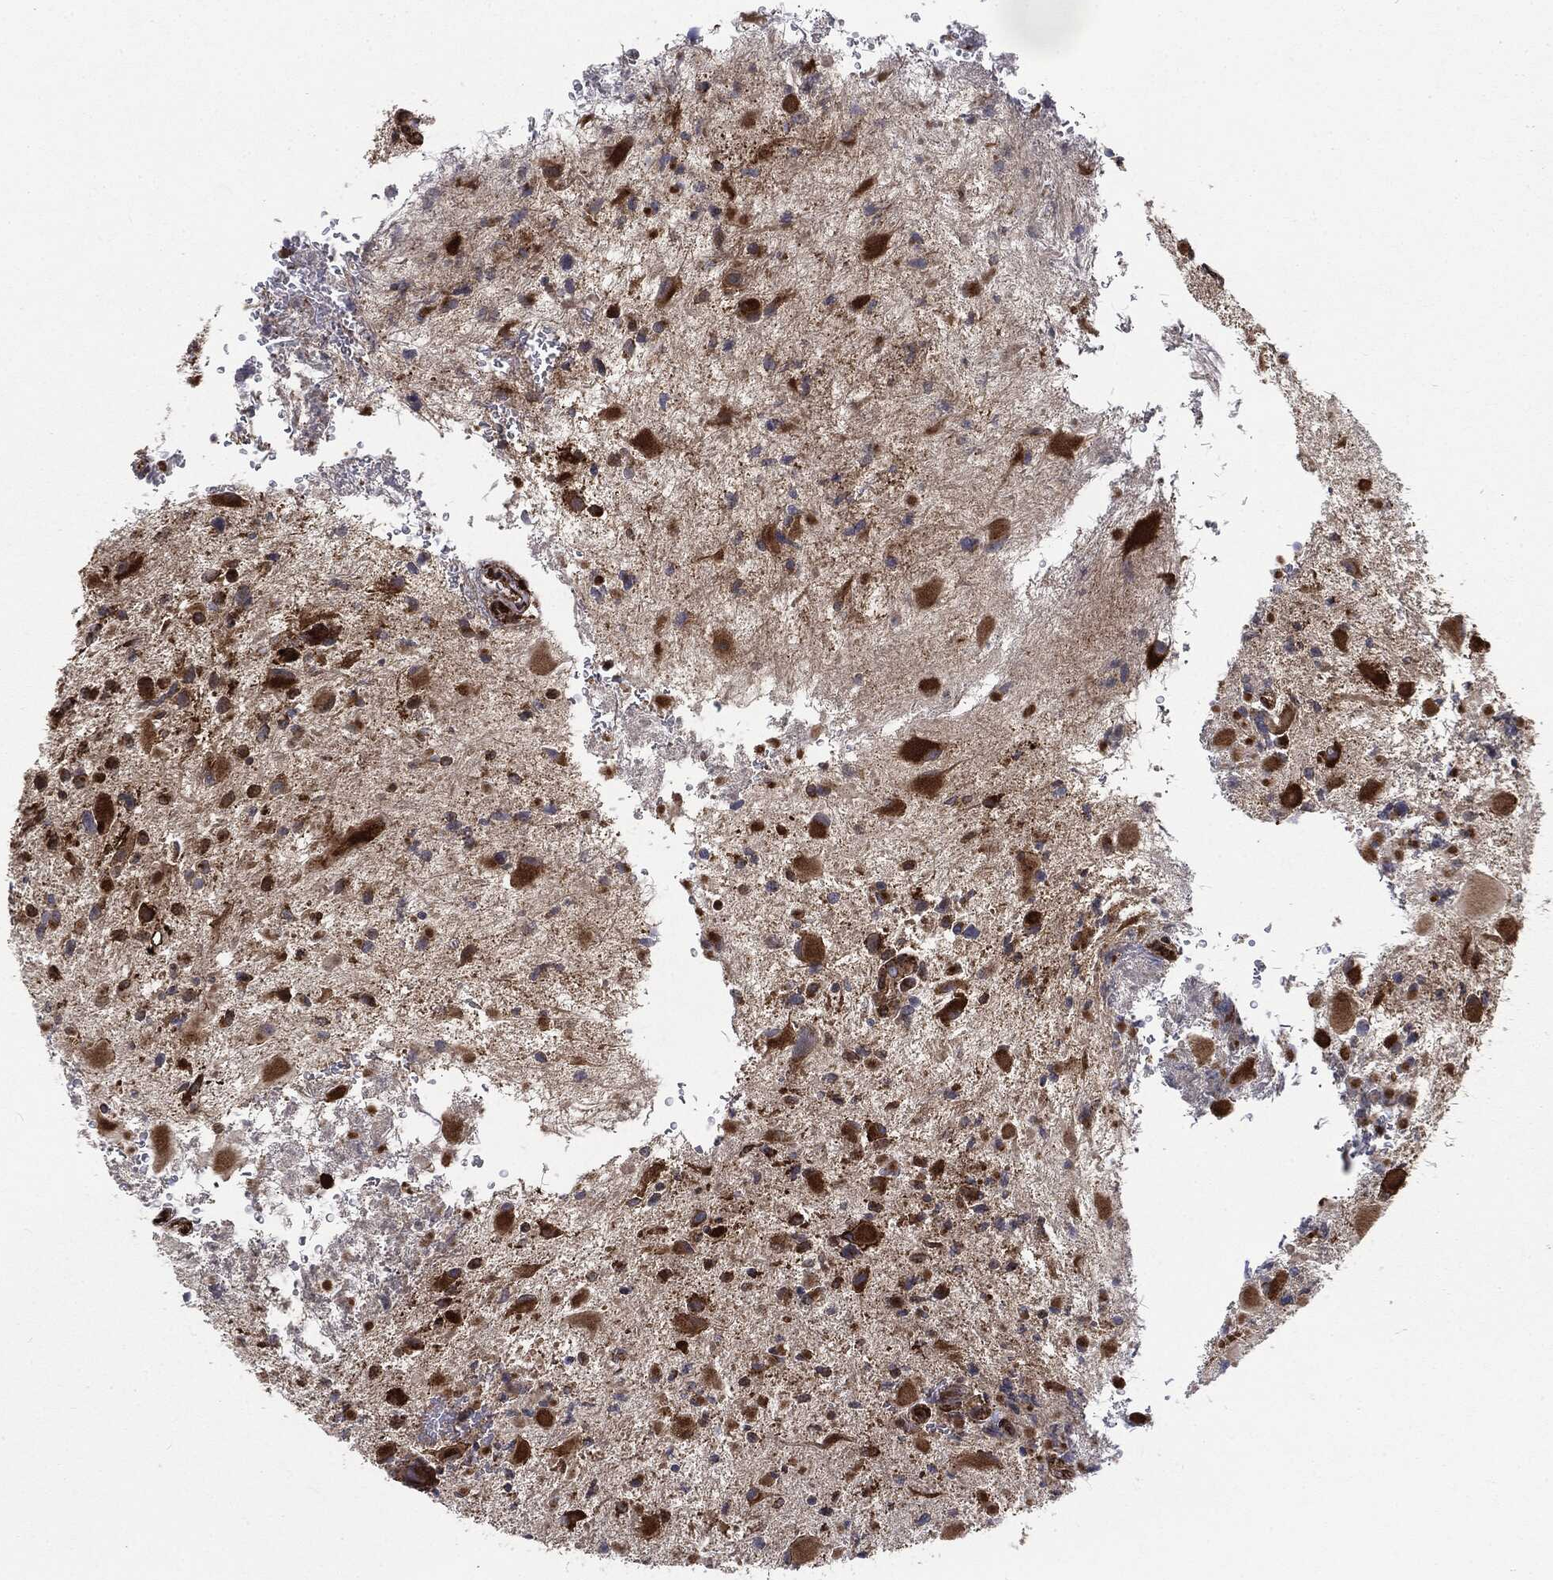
{"staining": {"intensity": "moderate", "quantity": ">75%", "location": "cytoplasmic/membranous"}, "tissue": "glioma", "cell_type": "Tumor cells", "image_type": "cancer", "snomed": [{"axis": "morphology", "description": "Glioma, malignant, Low grade"}, {"axis": "topography", "description": "Brain"}], "caption": "Moderate cytoplasmic/membranous staining for a protein is appreciated in about >75% of tumor cells of glioma using immunohistochemistry.", "gene": "CYLD", "patient": {"sex": "female", "age": 32}}